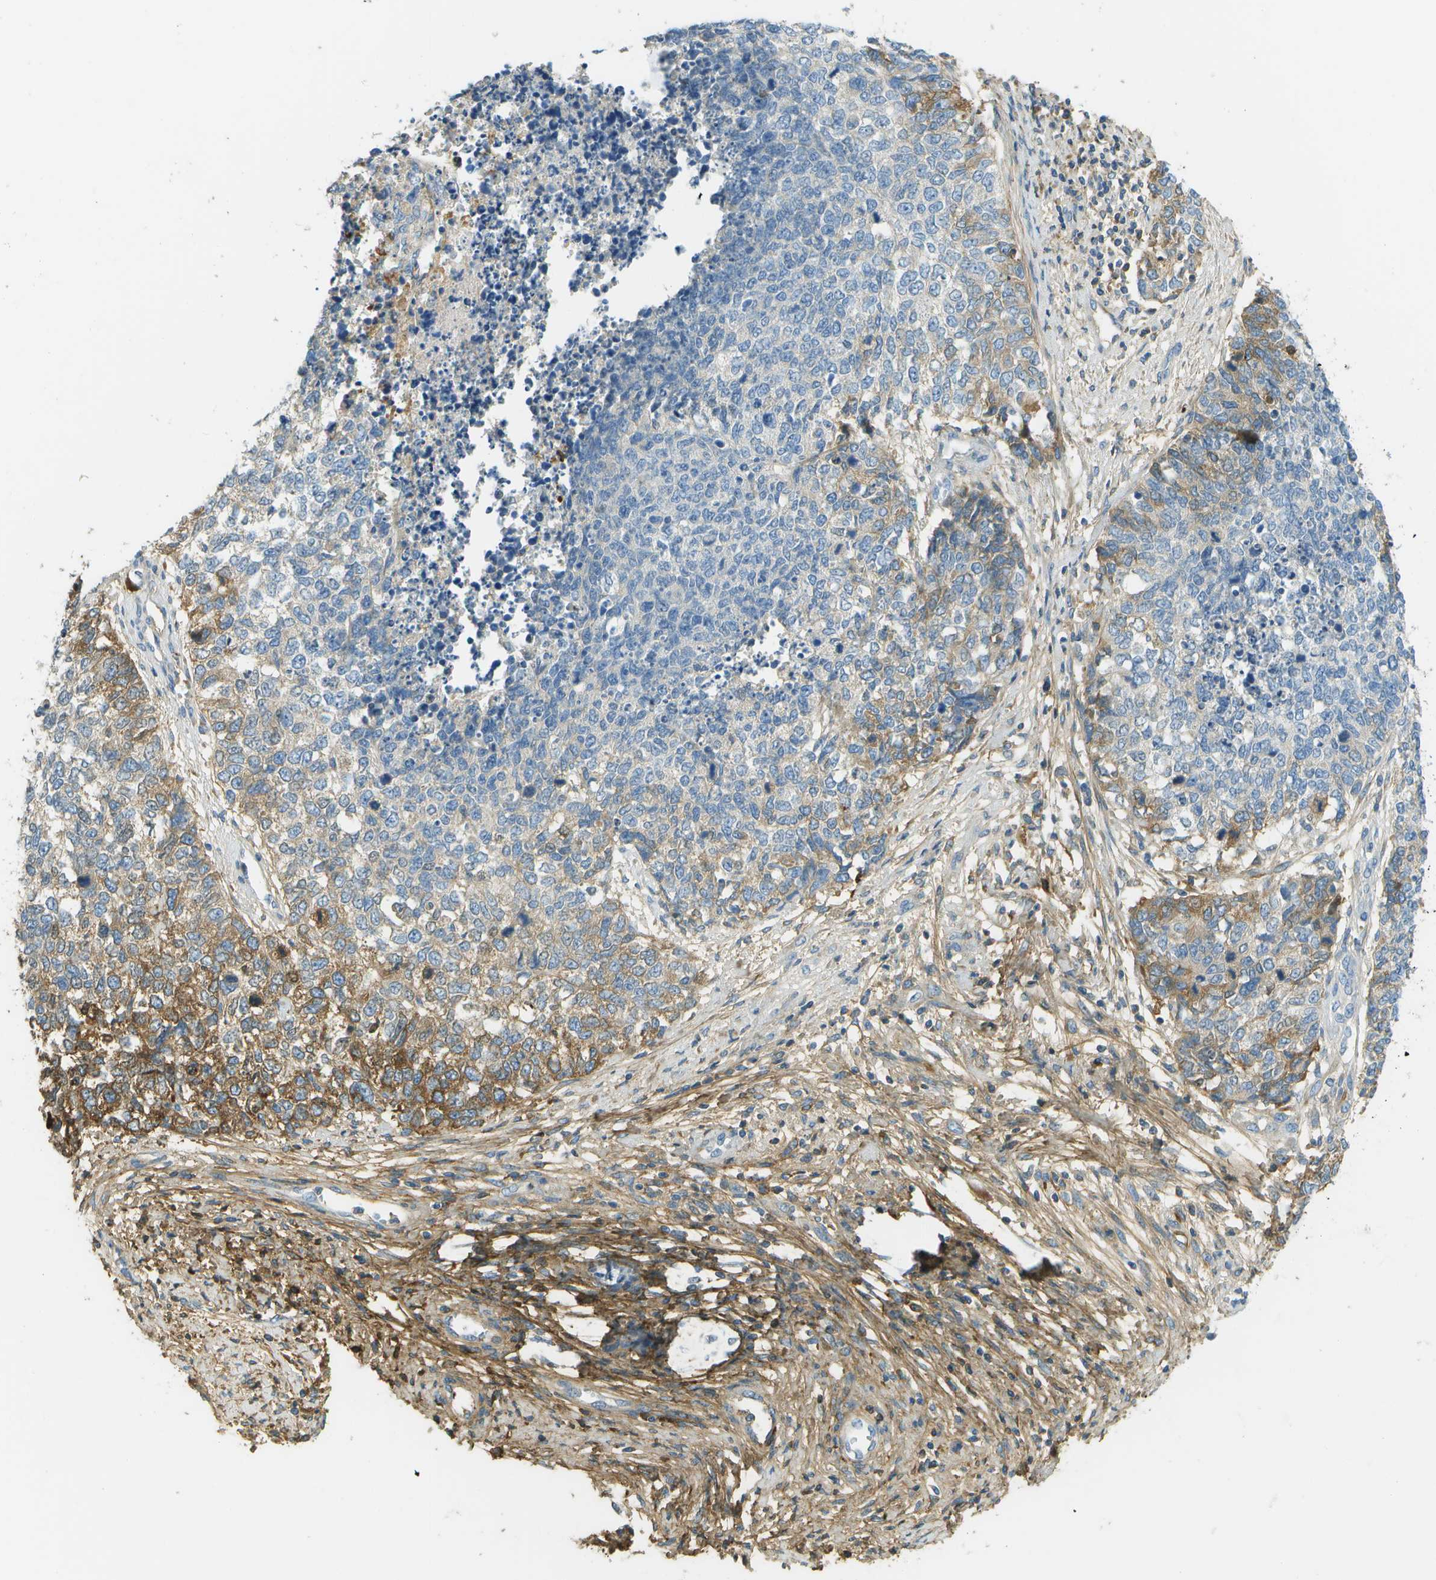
{"staining": {"intensity": "moderate", "quantity": "<25%", "location": "cytoplasmic/membranous"}, "tissue": "cervical cancer", "cell_type": "Tumor cells", "image_type": "cancer", "snomed": [{"axis": "morphology", "description": "Squamous cell carcinoma, NOS"}, {"axis": "topography", "description": "Cervix"}], "caption": "Tumor cells reveal moderate cytoplasmic/membranous positivity in about <25% of cells in cervical cancer.", "gene": "DCN", "patient": {"sex": "female", "age": 63}}